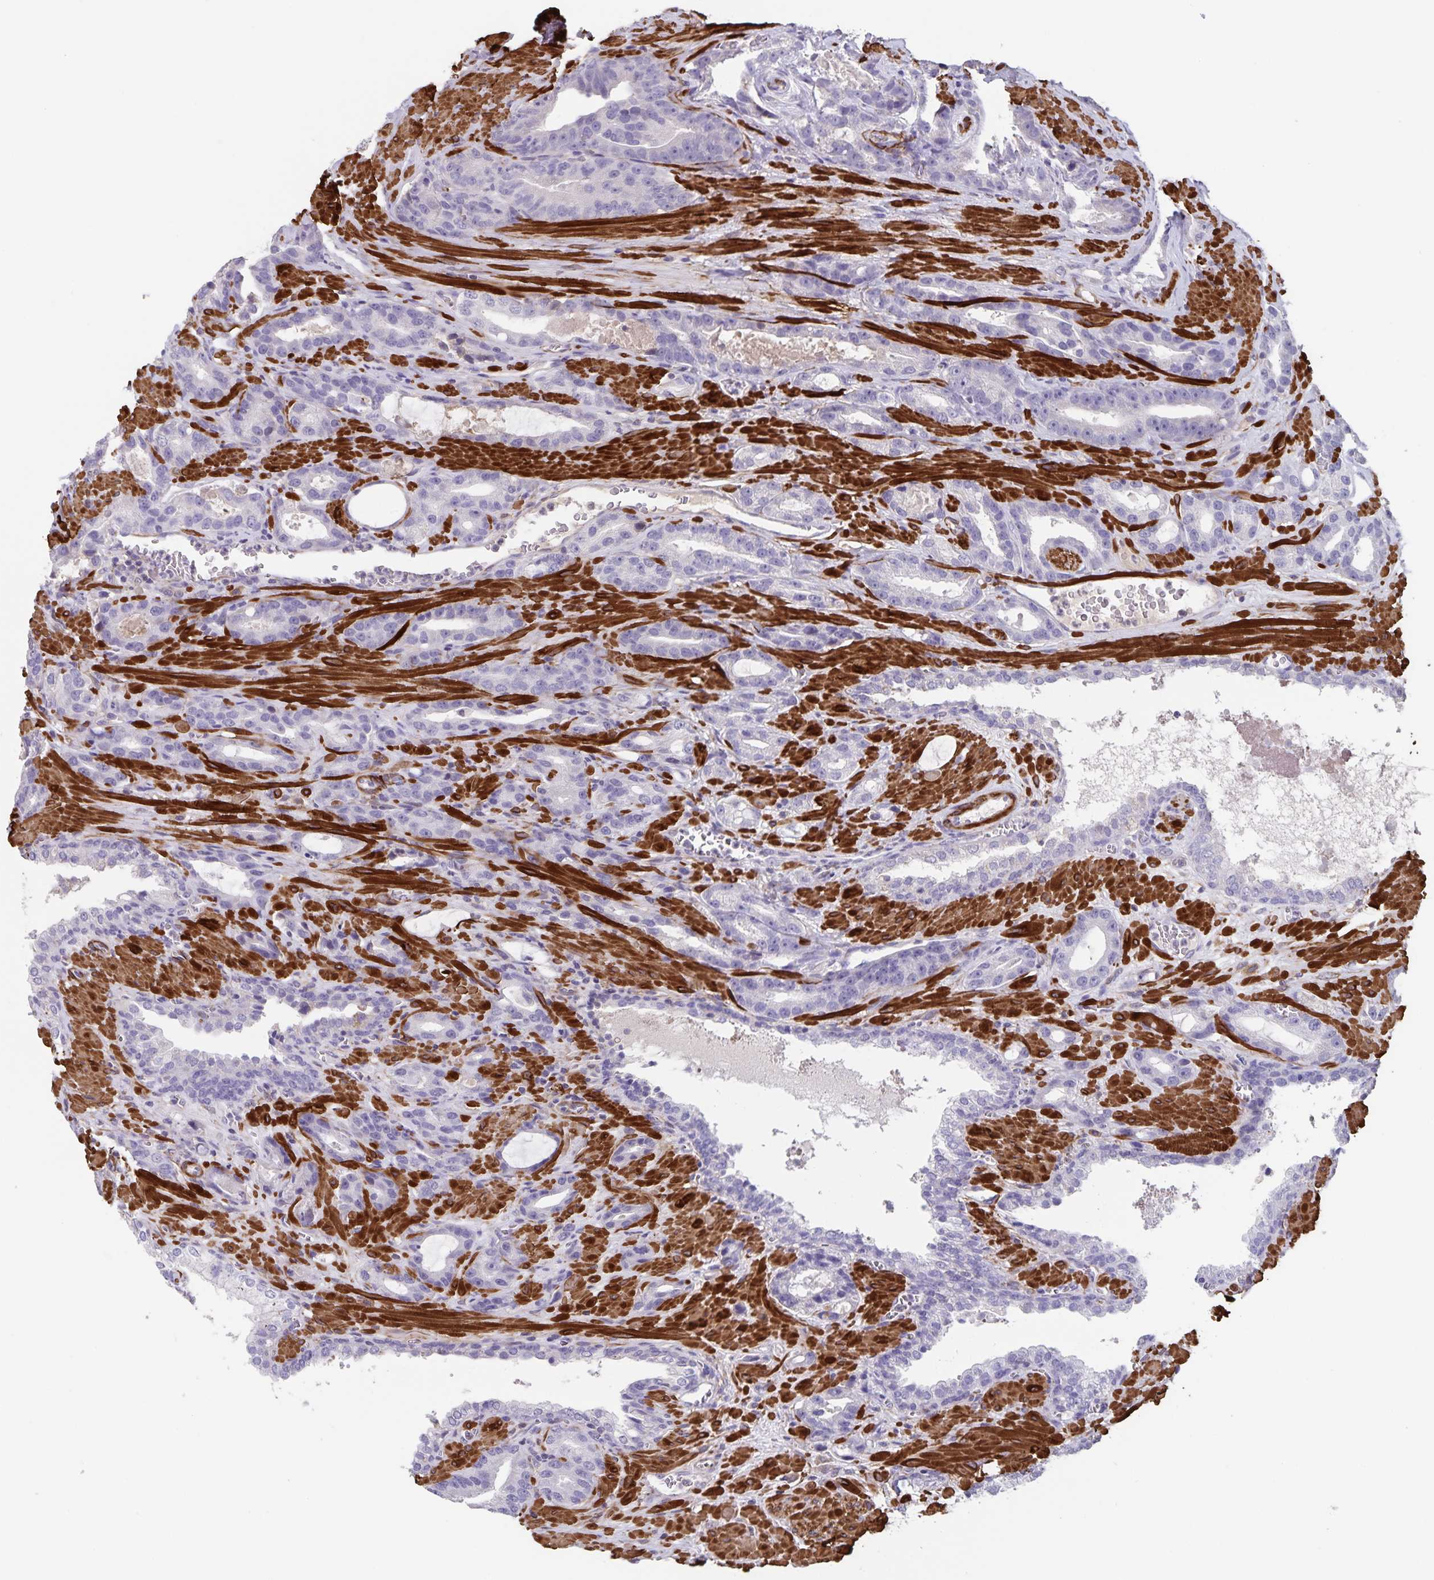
{"staining": {"intensity": "negative", "quantity": "none", "location": "none"}, "tissue": "prostate cancer", "cell_type": "Tumor cells", "image_type": "cancer", "snomed": [{"axis": "morphology", "description": "Adenocarcinoma, High grade"}, {"axis": "topography", "description": "Prostate"}], "caption": "Tumor cells are negative for protein expression in human prostate cancer (high-grade adenocarcinoma). (Stains: DAB (3,3'-diaminobenzidine) IHC with hematoxylin counter stain, Microscopy: brightfield microscopy at high magnification).", "gene": "SYNM", "patient": {"sex": "male", "age": 65}}